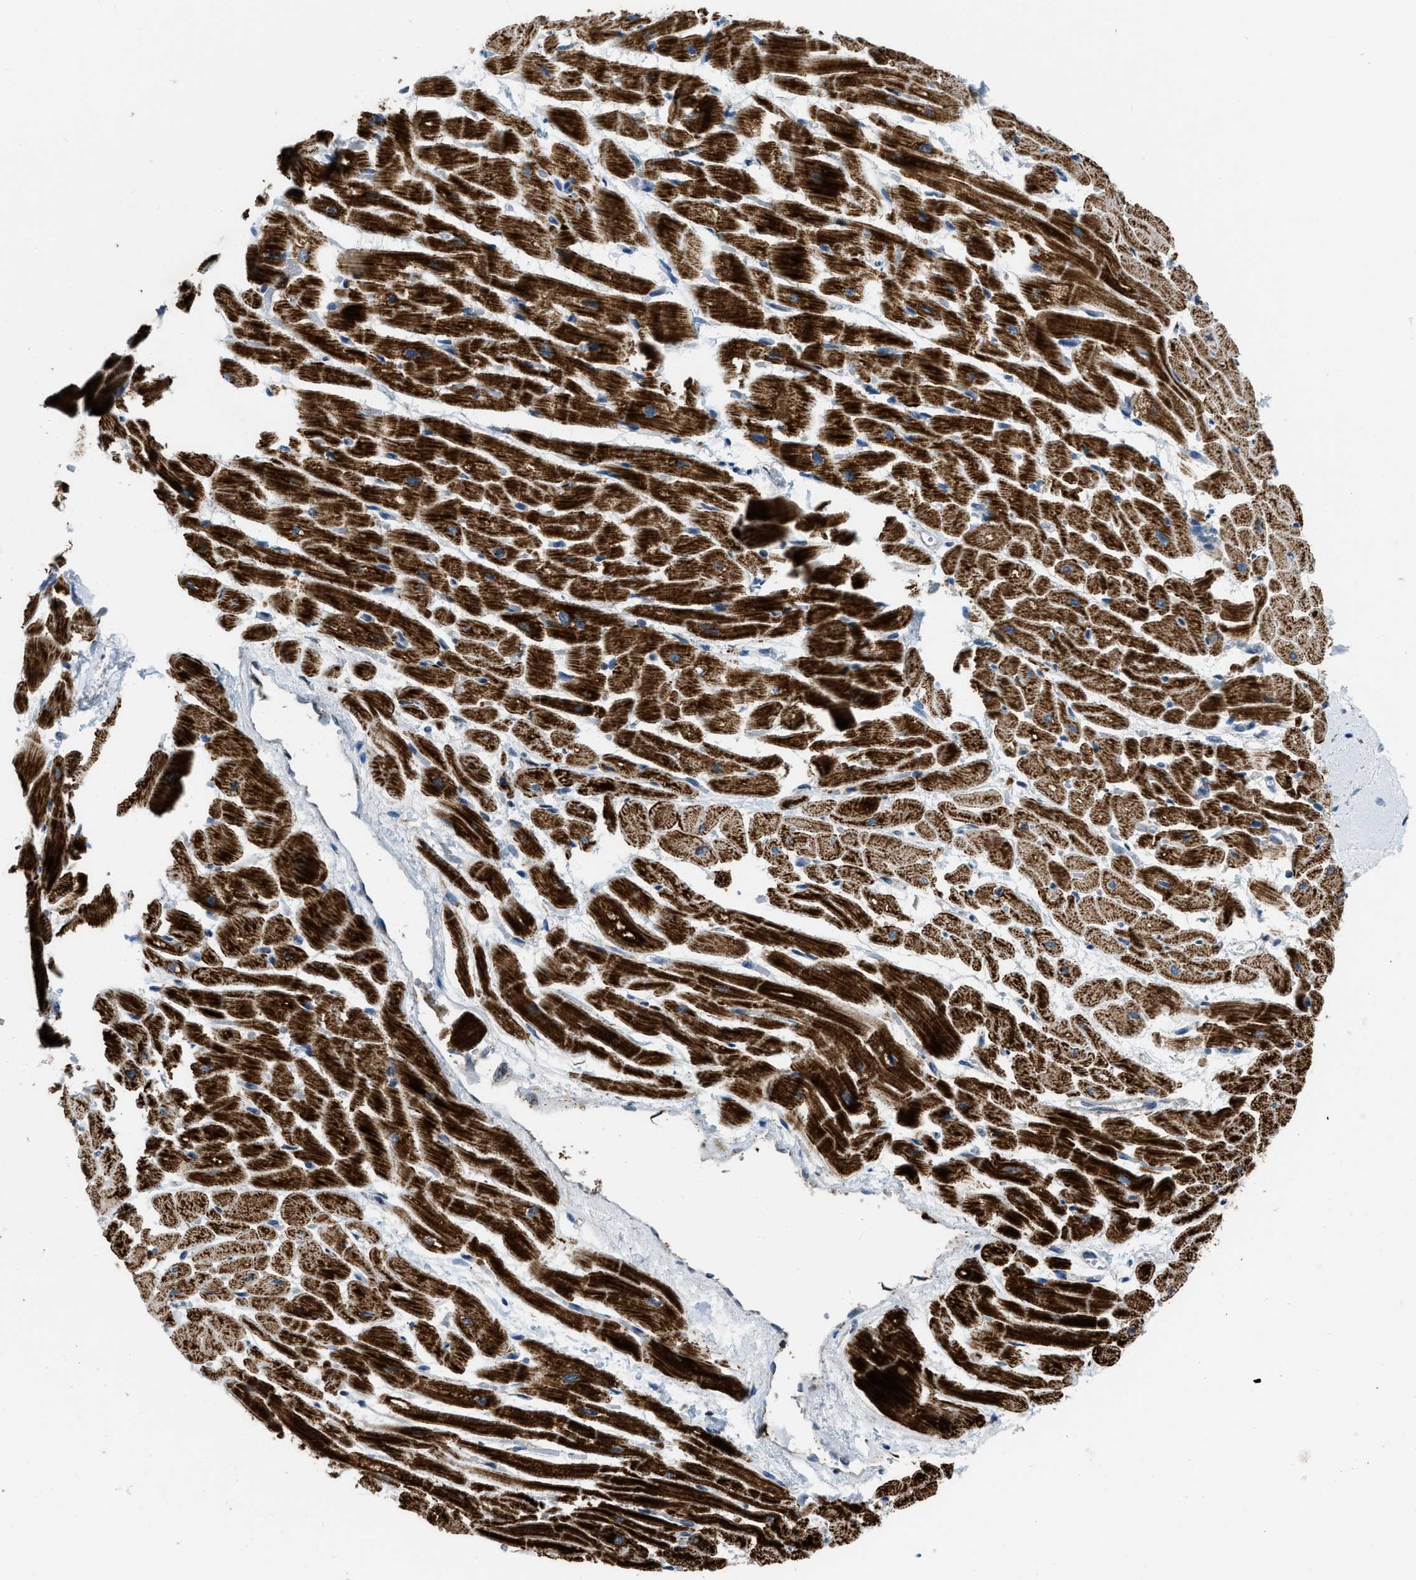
{"staining": {"intensity": "strong", "quantity": ">75%", "location": "cytoplasmic/membranous"}, "tissue": "heart muscle", "cell_type": "Cardiomyocytes", "image_type": "normal", "snomed": [{"axis": "morphology", "description": "Normal tissue, NOS"}, {"axis": "topography", "description": "Heart"}], "caption": "Cardiomyocytes reveal strong cytoplasmic/membranous positivity in approximately >75% of cells in benign heart muscle. The protein is shown in brown color, while the nuclei are stained blue.", "gene": "ACADVL", "patient": {"sex": "male", "age": 45}}